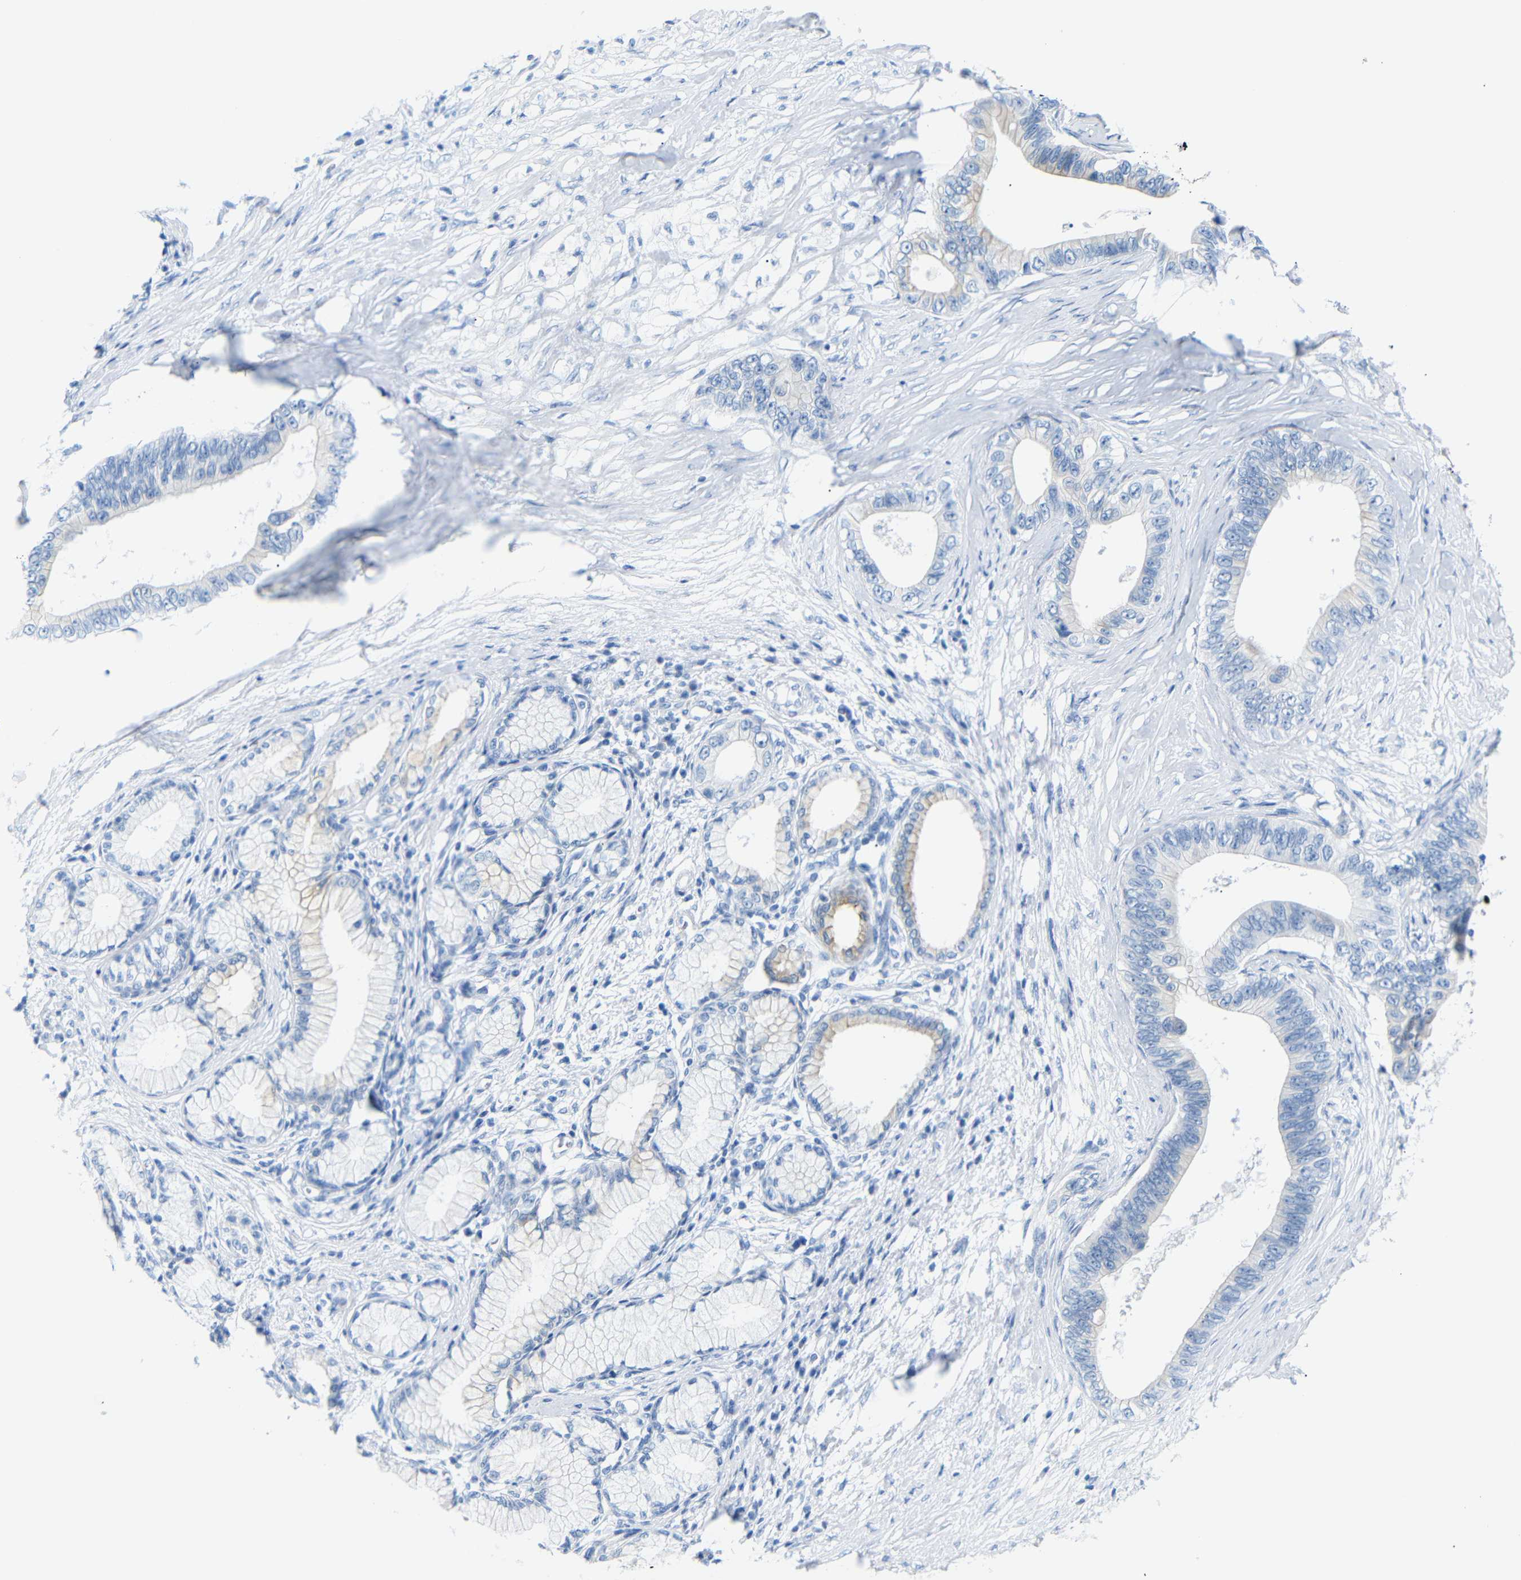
{"staining": {"intensity": "weak", "quantity": "<25%", "location": "cytoplasmic/membranous"}, "tissue": "pancreatic cancer", "cell_type": "Tumor cells", "image_type": "cancer", "snomed": [{"axis": "morphology", "description": "Adenocarcinoma, NOS"}, {"axis": "topography", "description": "Pancreas"}], "caption": "This image is of adenocarcinoma (pancreatic) stained with immunohistochemistry (IHC) to label a protein in brown with the nuclei are counter-stained blue. There is no expression in tumor cells. Nuclei are stained in blue.", "gene": "DYNAP", "patient": {"sex": "male", "age": 77}}